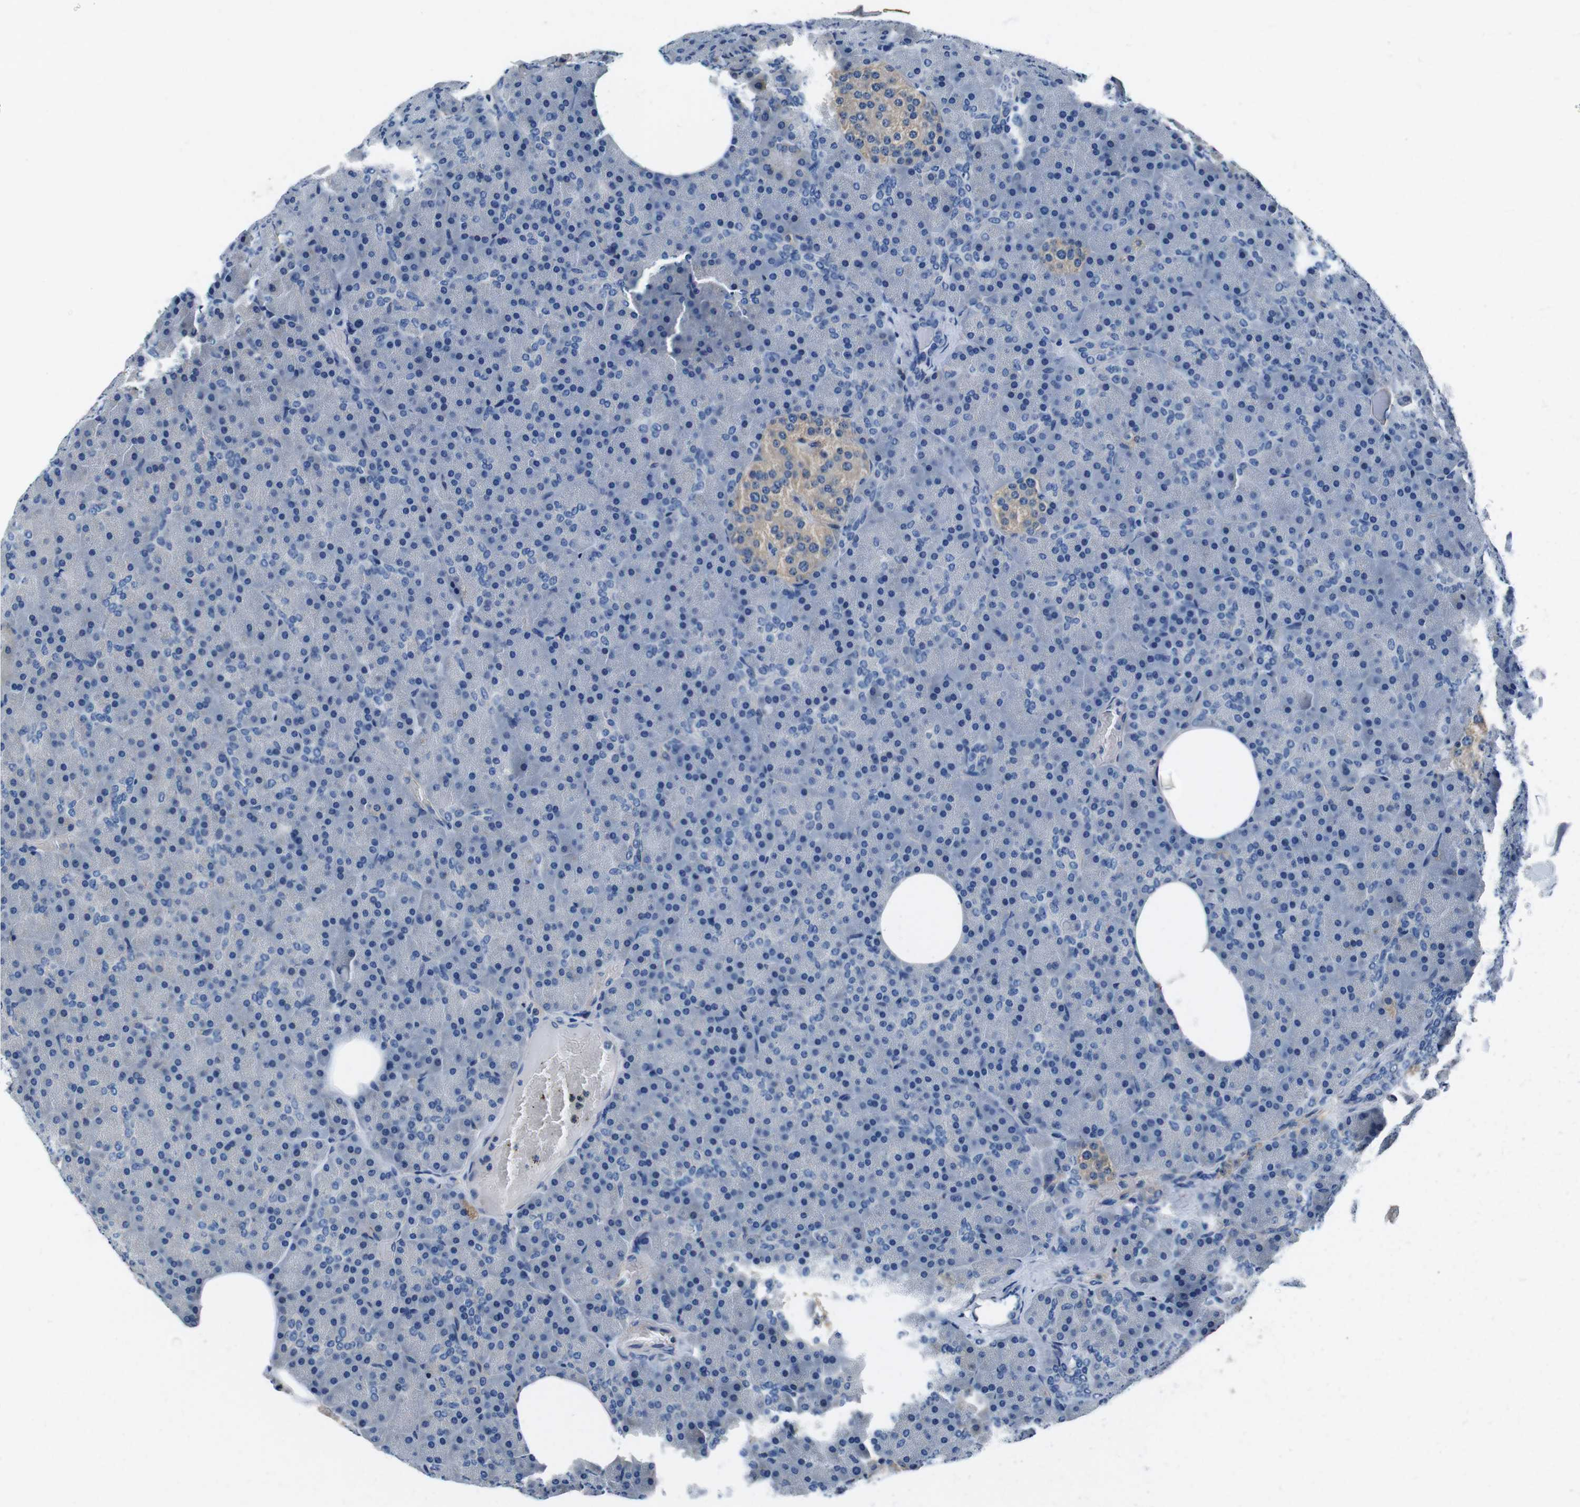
{"staining": {"intensity": "negative", "quantity": "none", "location": "none"}, "tissue": "pancreas", "cell_type": "Exocrine glandular cells", "image_type": "normal", "snomed": [{"axis": "morphology", "description": "Normal tissue, NOS"}, {"axis": "topography", "description": "Pancreas"}], "caption": "Immunohistochemical staining of normal human pancreas shows no significant staining in exocrine glandular cells. (DAB (3,3'-diaminobenzidine) immunohistochemistry visualized using brightfield microscopy, high magnification).", "gene": "CASQ1", "patient": {"sex": "female", "age": 35}}